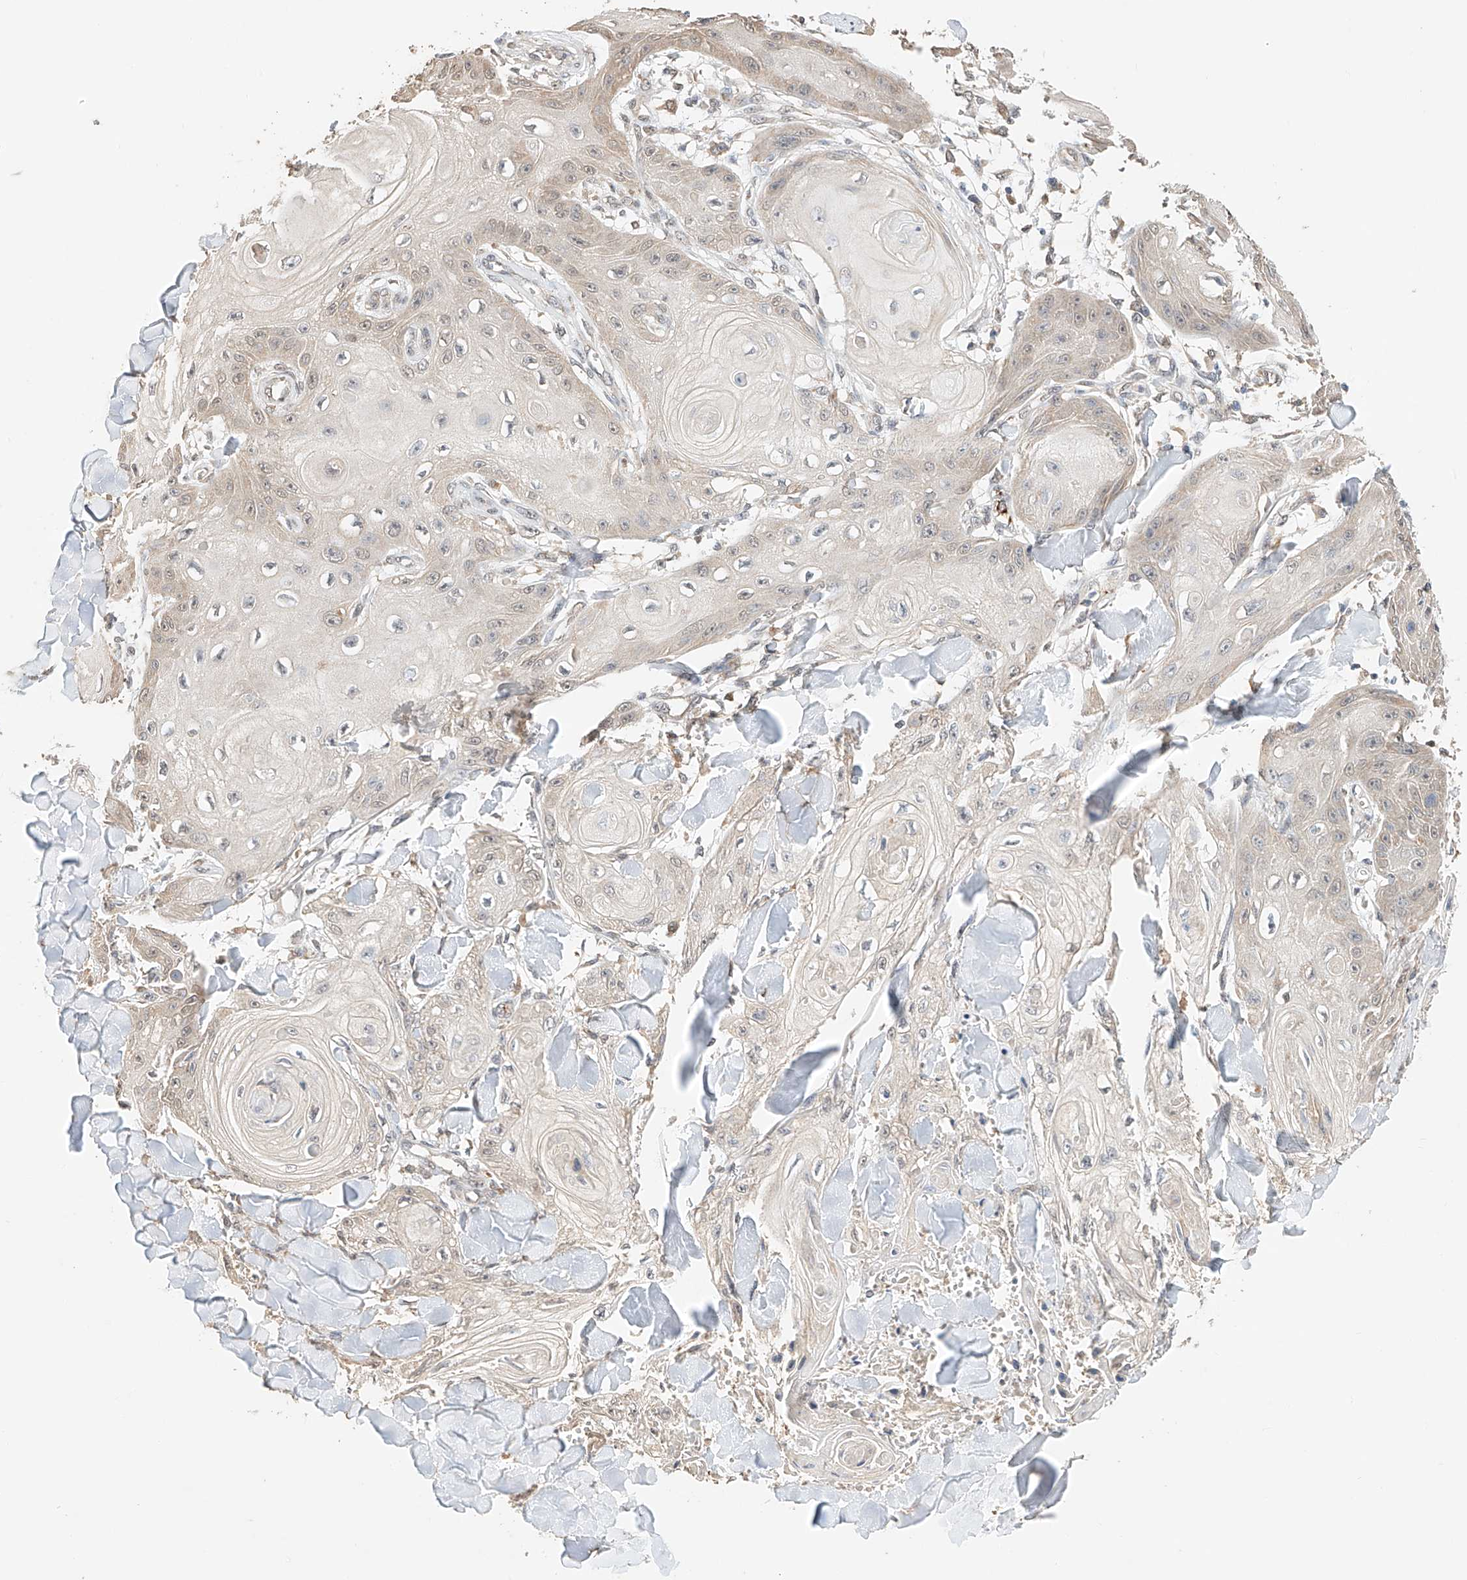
{"staining": {"intensity": "negative", "quantity": "none", "location": "none"}, "tissue": "skin cancer", "cell_type": "Tumor cells", "image_type": "cancer", "snomed": [{"axis": "morphology", "description": "Squamous cell carcinoma, NOS"}, {"axis": "topography", "description": "Skin"}], "caption": "Immunohistochemistry of human skin cancer reveals no staining in tumor cells. Nuclei are stained in blue.", "gene": "ZFHX2", "patient": {"sex": "male", "age": 74}}